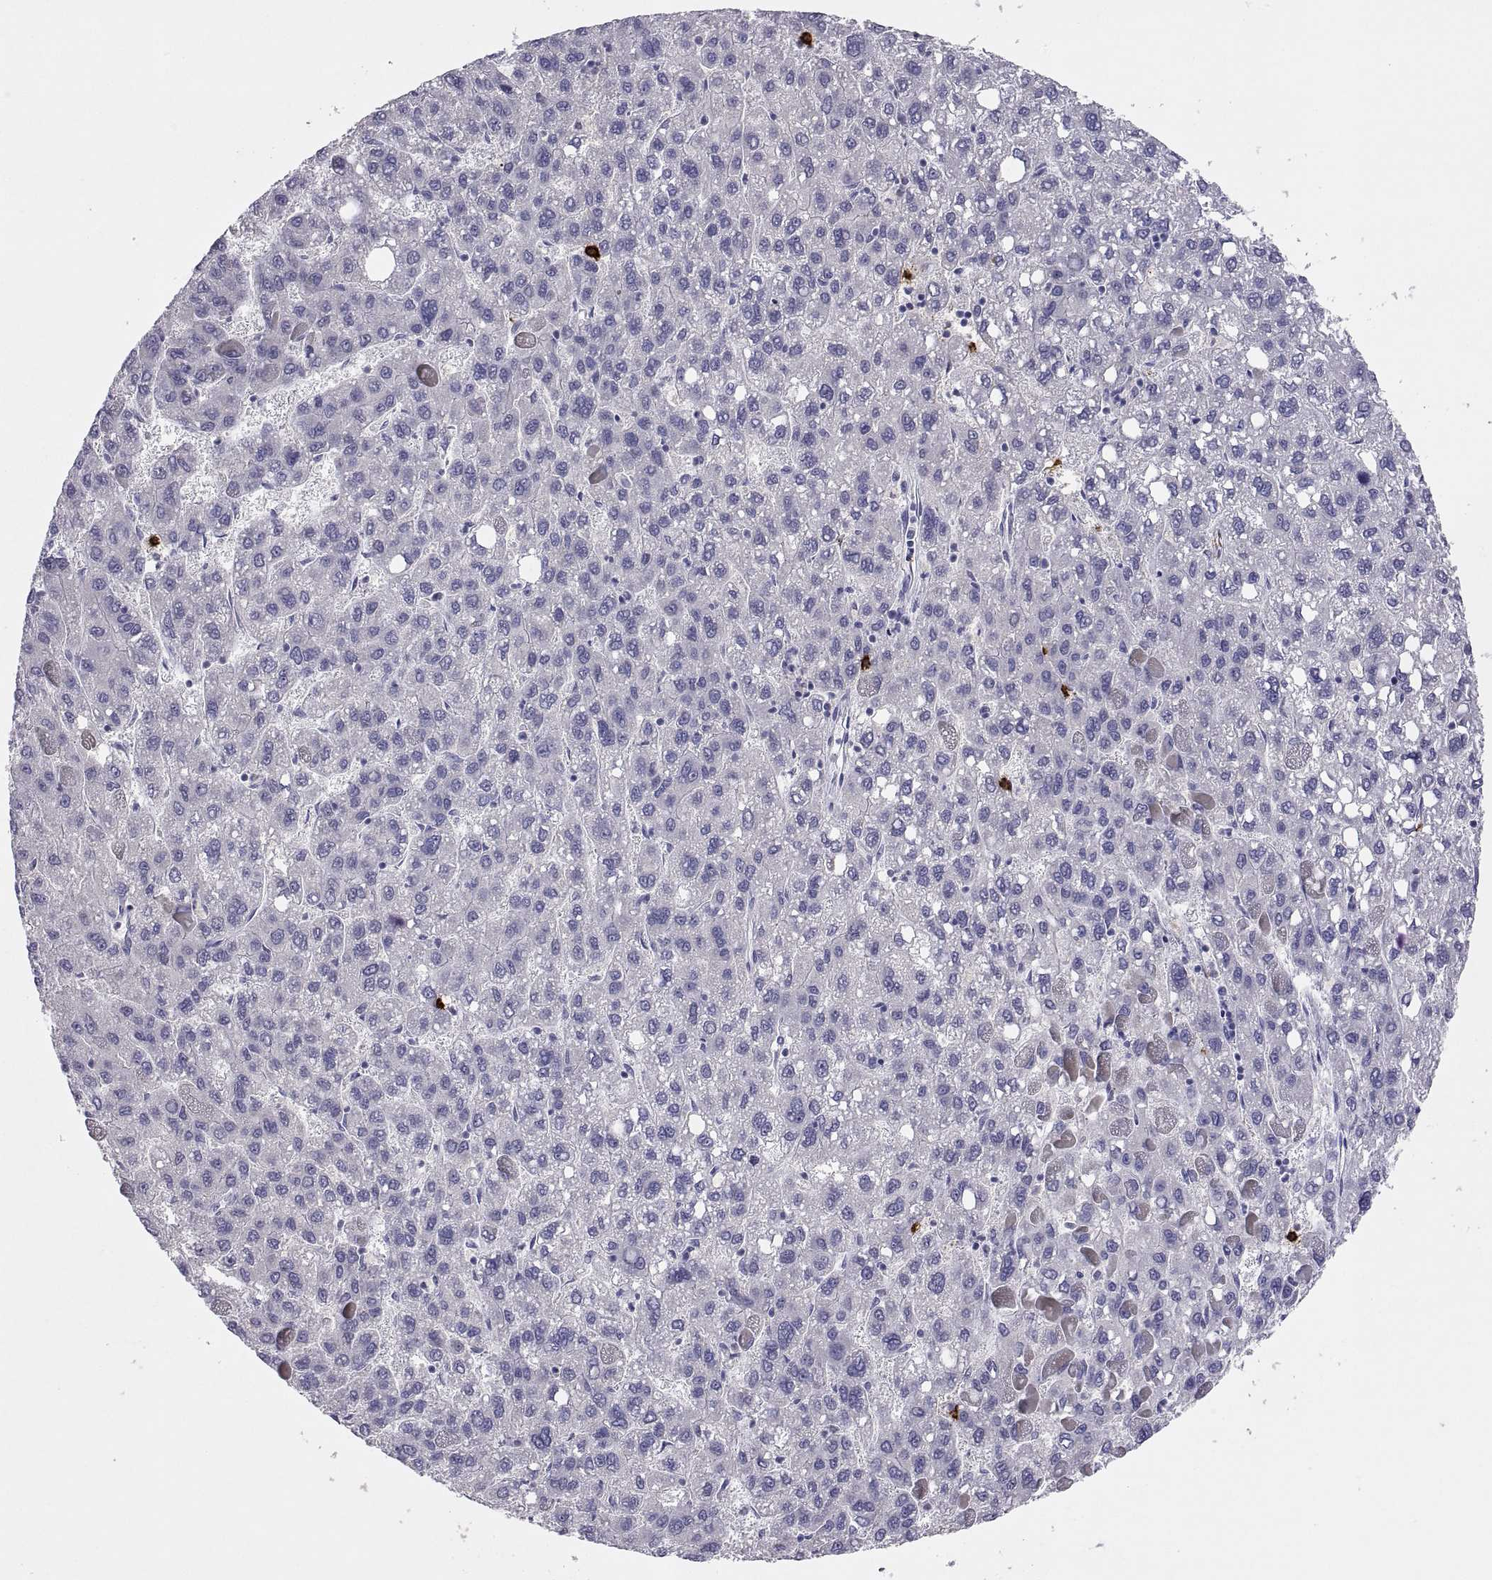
{"staining": {"intensity": "negative", "quantity": "none", "location": "none"}, "tissue": "liver cancer", "cell_type": "Tumor cells", "image_type": "cancer", "snomed": [{"axis": "morphology", "description": "Carcinoma, Hepatocellular, NOS"}, {"axis": "topography", "description": "Liver"}], "caption": "Immunohistochemistry (IHC) of liver cancer reveals no positivity in tumor cells. (DAB (3,3'-diaminobenzidine) IHC visualized using brightfield microscopy, high magnification).", "gene": "MS4A1", "patient": {"sex": "female", "age": 82}}